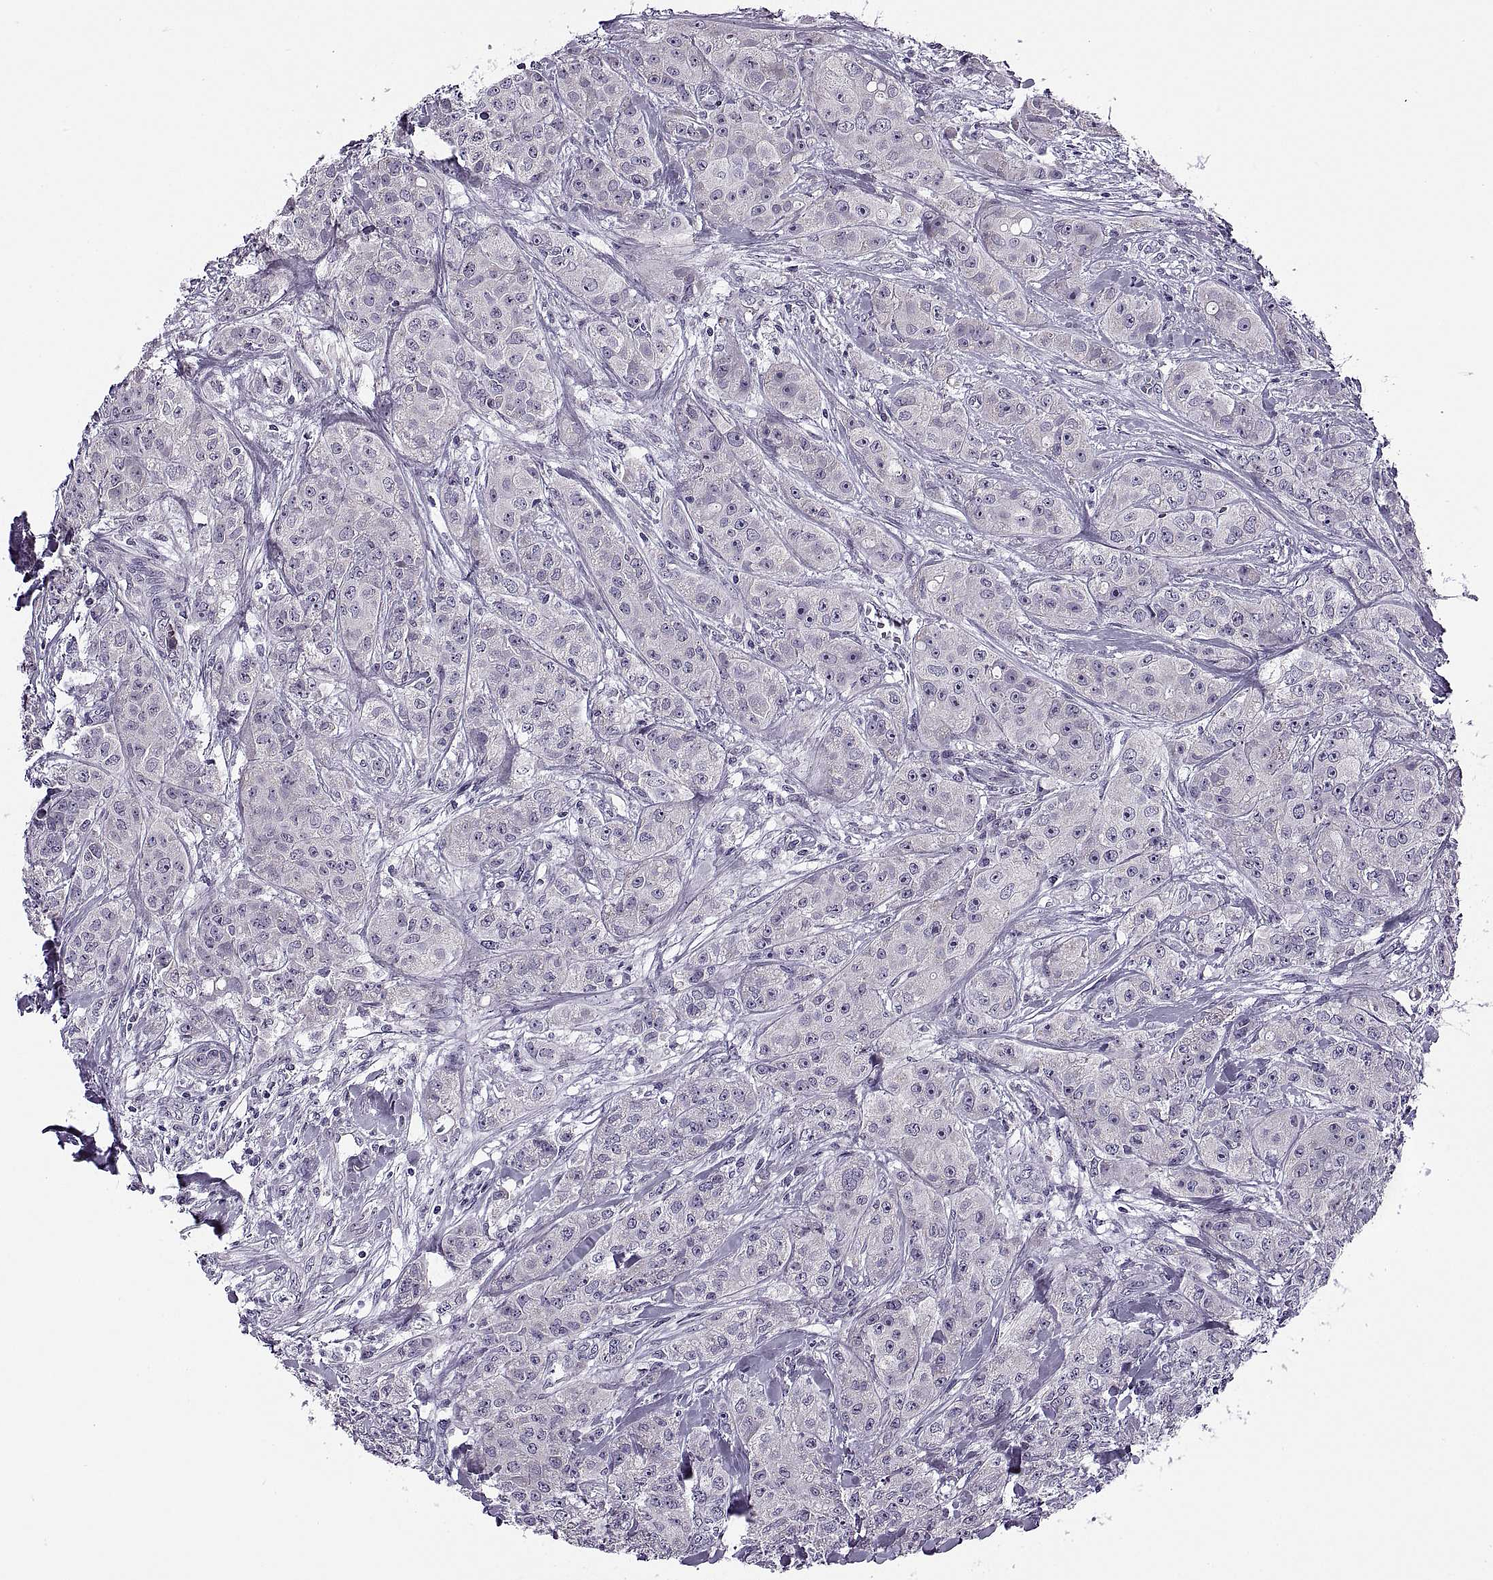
{"staining": {"intensity": "negative", "quantity": "none", "location": "none"}, "tissue": "breast cancer", "cell_type": "Tumor cells", "image_type": "cancer", "snomed": [{"axis": "morphology", "description": "Duct carcinoma"}, {"axis": "topography", "description": "Breast"}], "caption": "Tumor cells are negative for protein expression in human breast cancer (invasive ductal carcinoma). Nuclei are stained in blue.", "gene": "MAGEB1", "patient": {"sex": "female", "age": 43}}